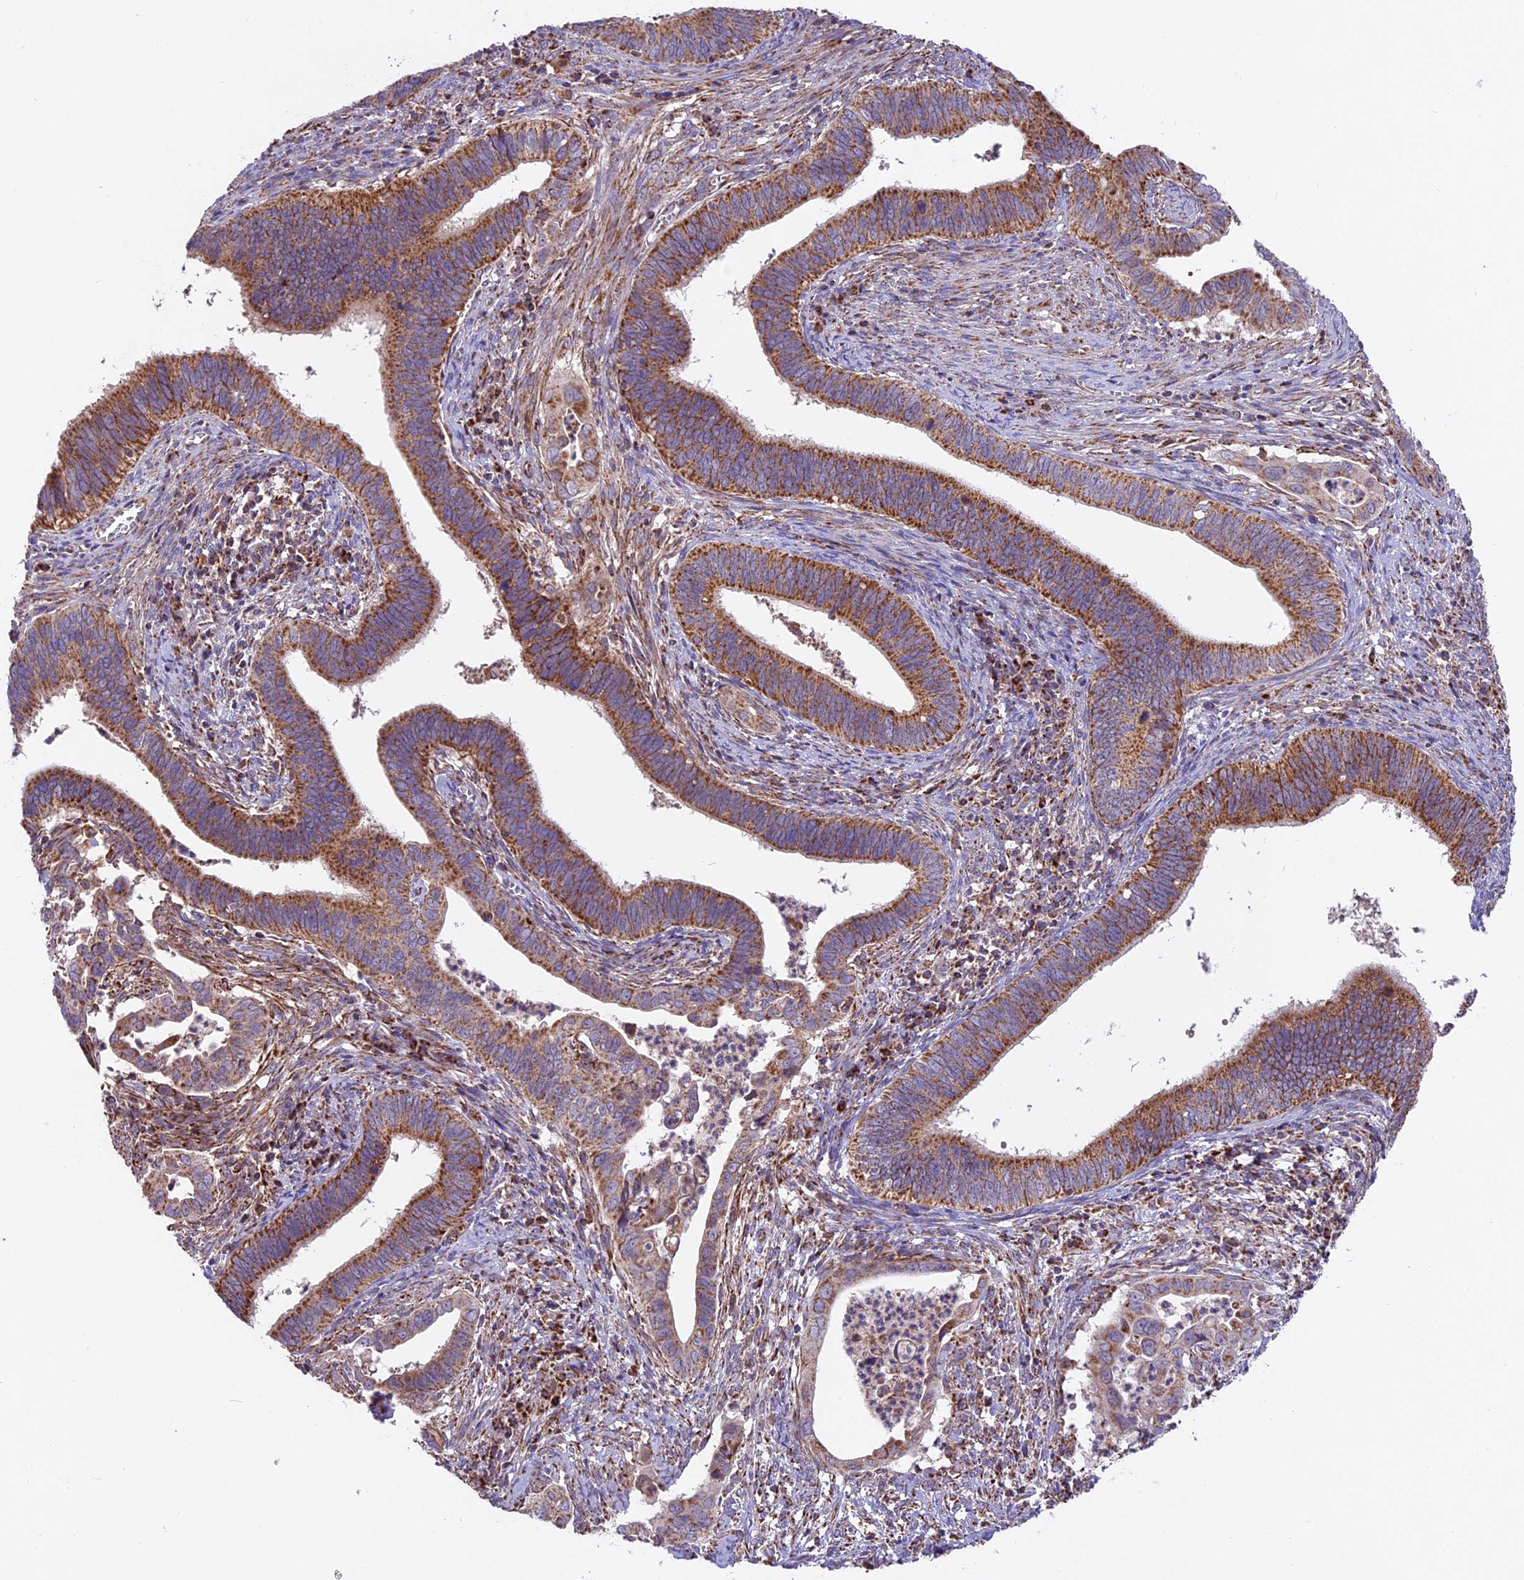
{"staining": {"intensity": "strong", "quantity": ">75%", "location": "cytoplasmic/membranous"}, "tissue": "cervical cancer", "cell_type": "Tumor cells", "image_type": "cancer", "snomed": [{"axis": "morphology", "description": "Adenocarcinoma, NOS"}, {"axis": "topography", "description": "Cervix"}], "caption": "High-magnification brightfield microscopy of cervical adenocarcinoma stained with DAB (brown) and counterstained with hematoxylin (blue). tumor cells exhibit strong cytoplasmic/membranous staining is present in approximately>75% of cells.", "gene": "NDUFA8", "patient": {"sex": "female", "age": 42}}